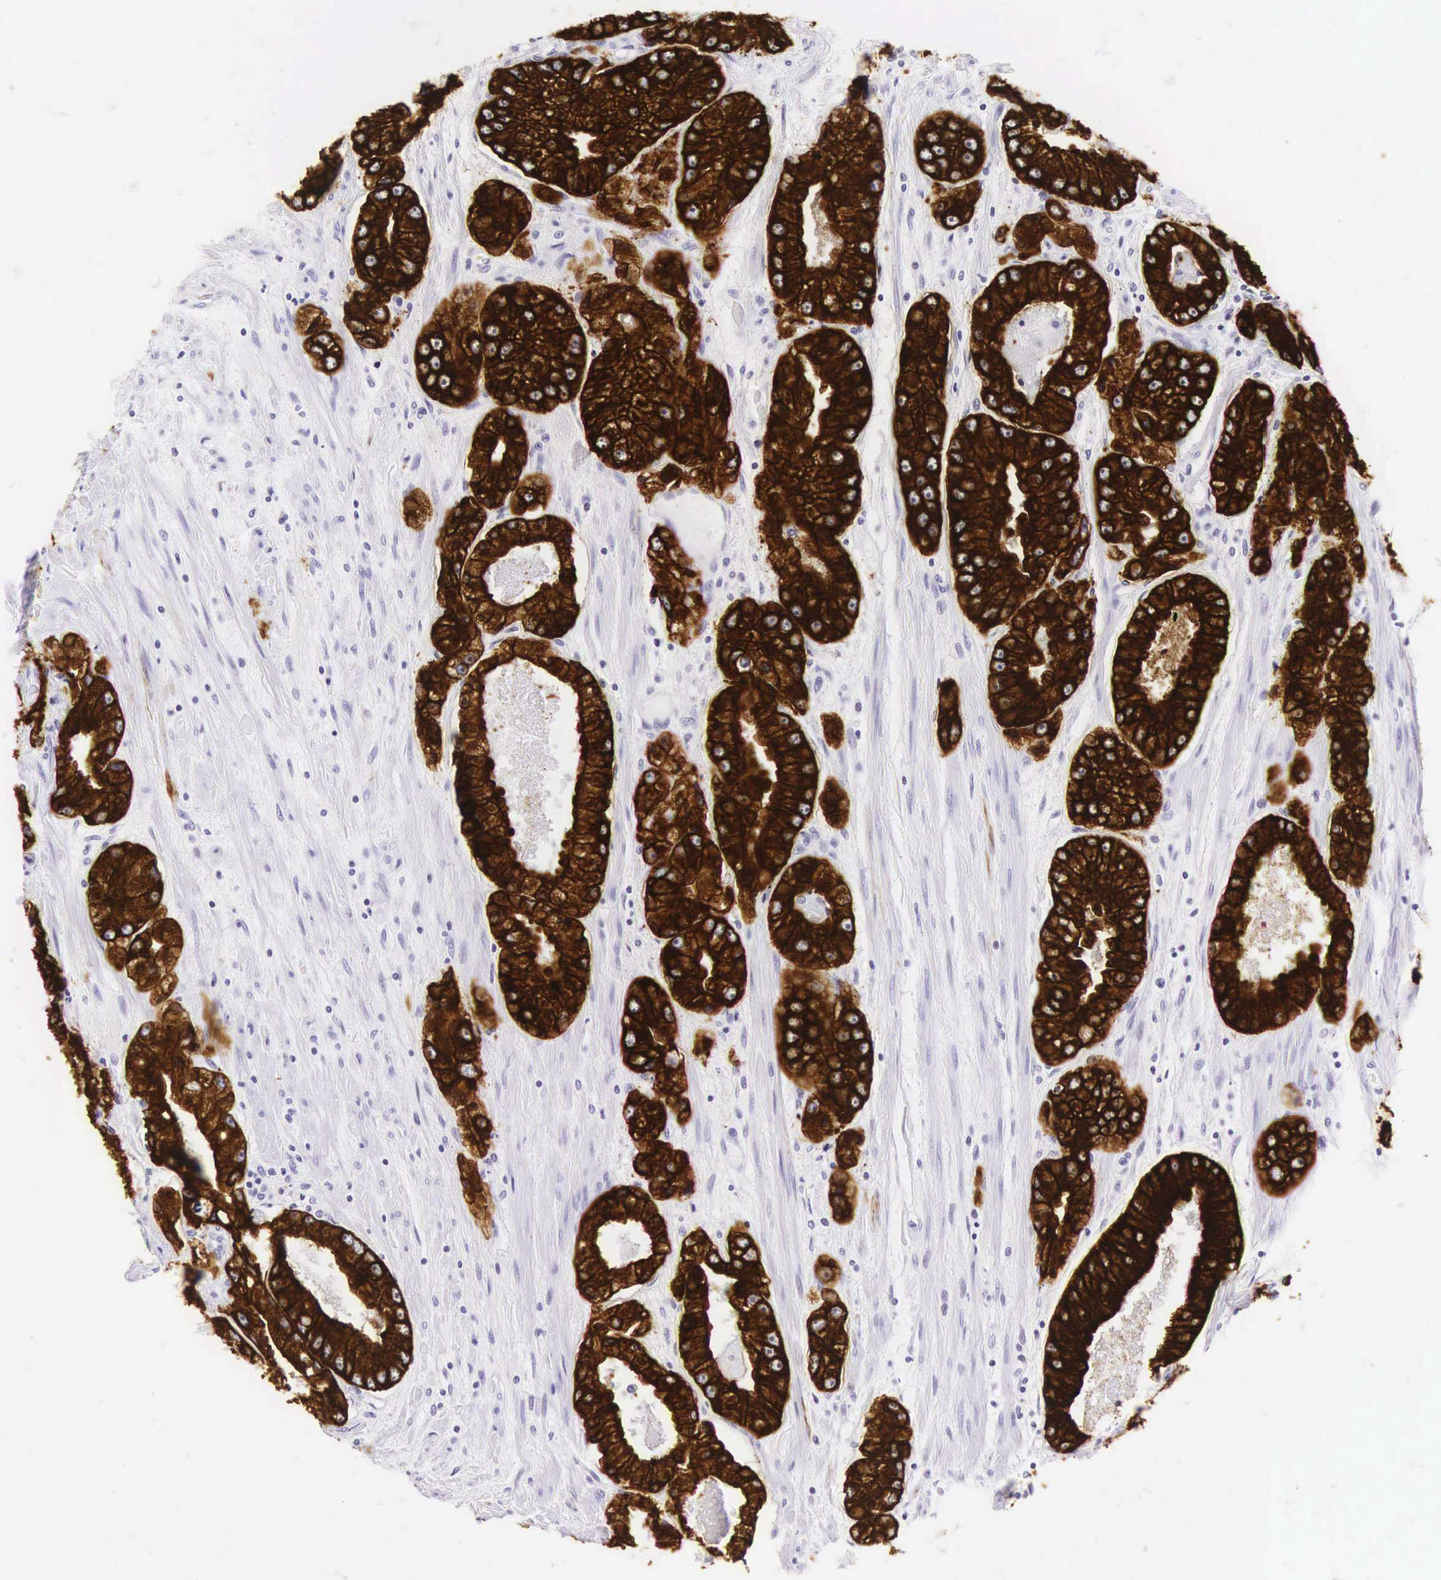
{"staining": {"intensity": "strong", "quantity": ">75%", "location": "cytoplasmic/membranous"}, "tissue": "prostate cancer", "cell_type": "Tumor cells", "image_type": "cancer", "snomed": [{"axis": "morphology", "description": "Adenocarcinoma, Medium grade"}, {"axis": "topography", "description": "Prostate"}], "caption": "High-magnification brightfield microscopy of prostate adenocarcinoma (medium-grade) stained with DAB (3,3'-diaminobenzidine) (brown) and counterstained with hematoxylin (blue). tumor cells exhibit strong cytoplasmic/membranous positivity is seen in approximately>75% of cells.", "gene": "KRT18", "patient": {"sex": "male", "age": 72}}